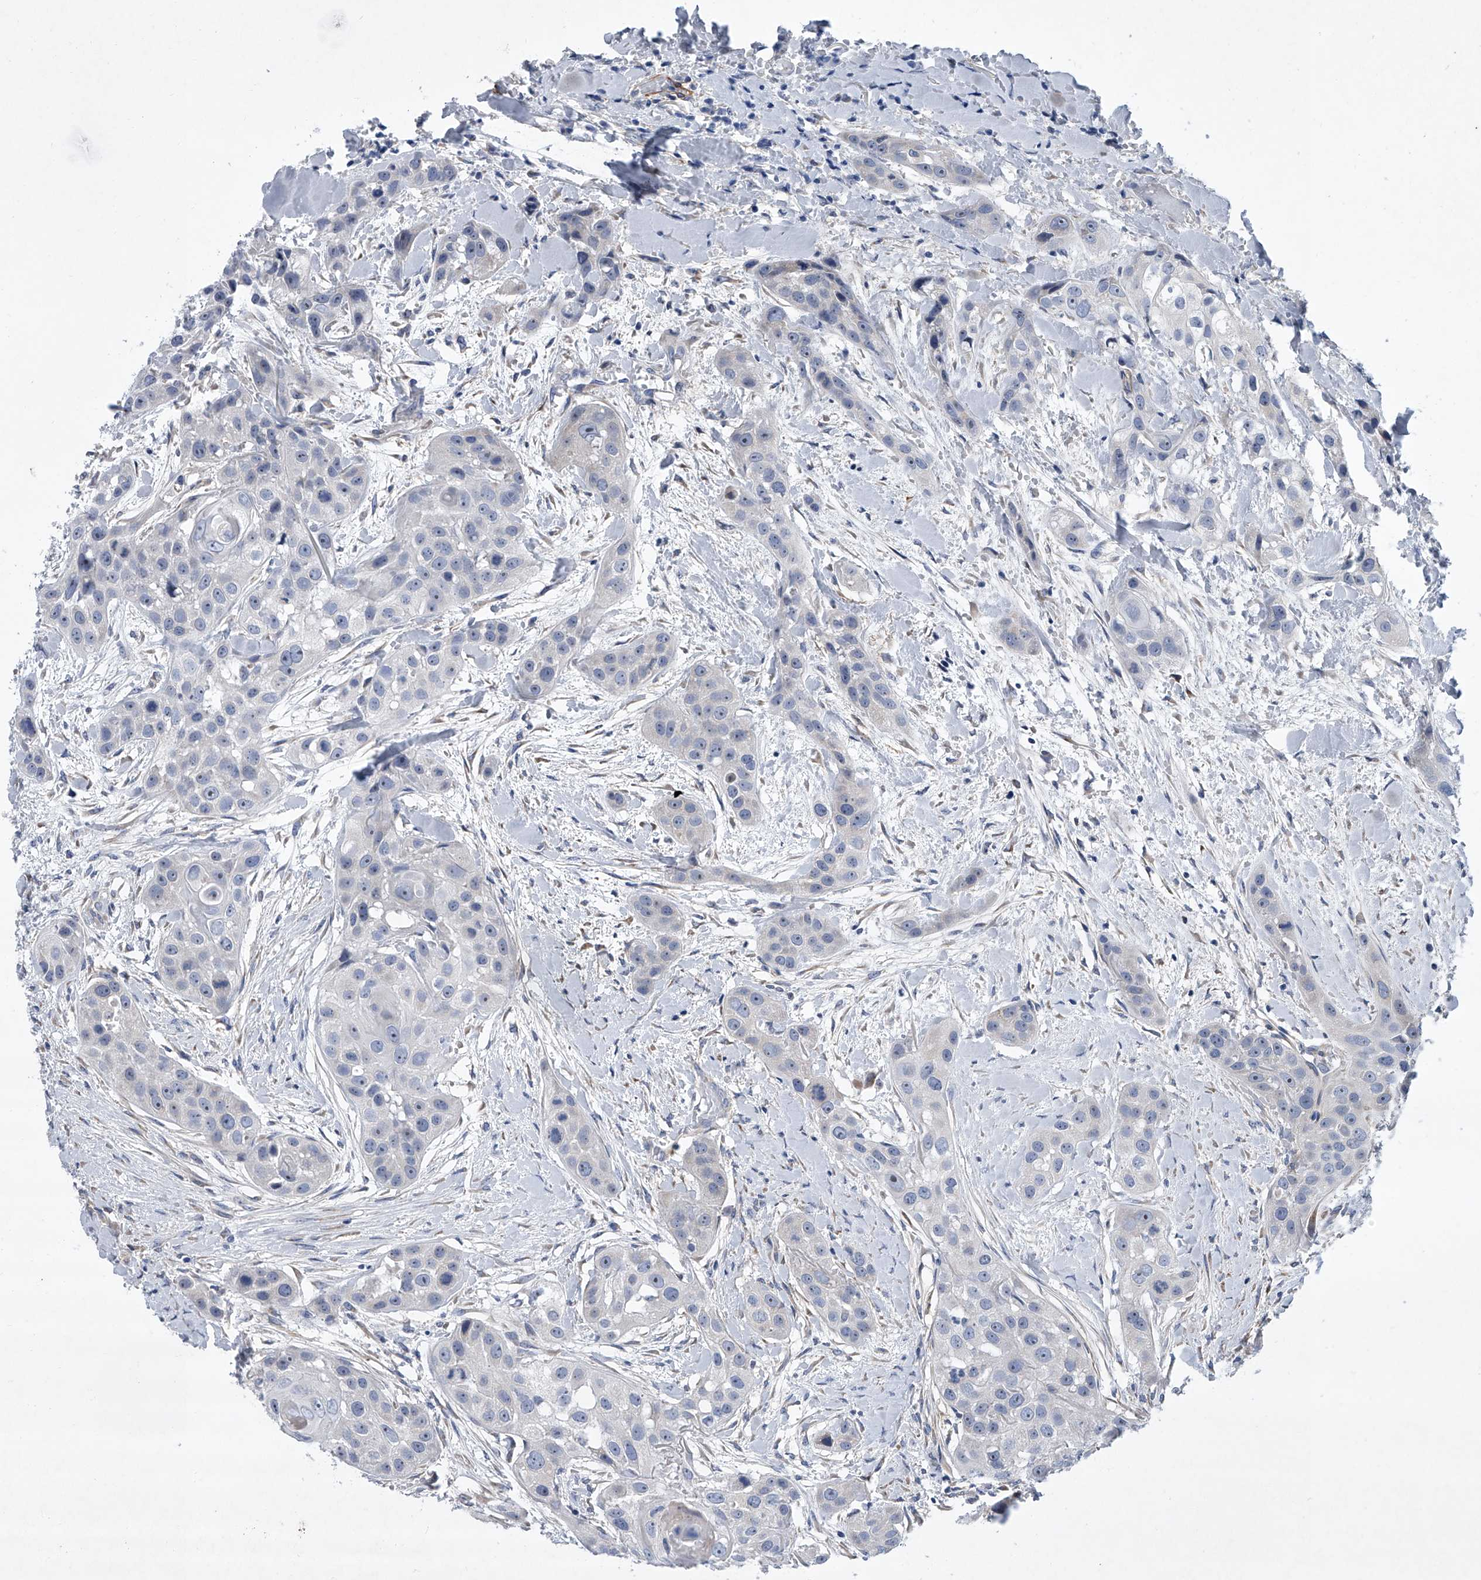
{"staining": {"intensity": "negative", "quantity": "none", "location": "none"}, "tissue": "head and neck cancer", "cell_type": "Tumor cells", "image_type": "cancer", "snomed": [{"axis": "morphology", "description": "Normal tissue, NOS"}, {"axis": "morphology", "description": "Squamous cell carcinoma, NOS"}, {"axis": "topography", "description": "Skeletal muscle"}, {"axis": "topography", "description": "Head-Neck"}], "caption": "This histopathology image is of squamous cell carcinoma (head and neck) stained with immunohistochemistry to label a protein in brown with the nuclei are counter-stained blue. There is no staining in tumor cells. Nuclei are stained in blue.", "gene": "ALG14", "patient": {"sex": "male", "age": 51}}